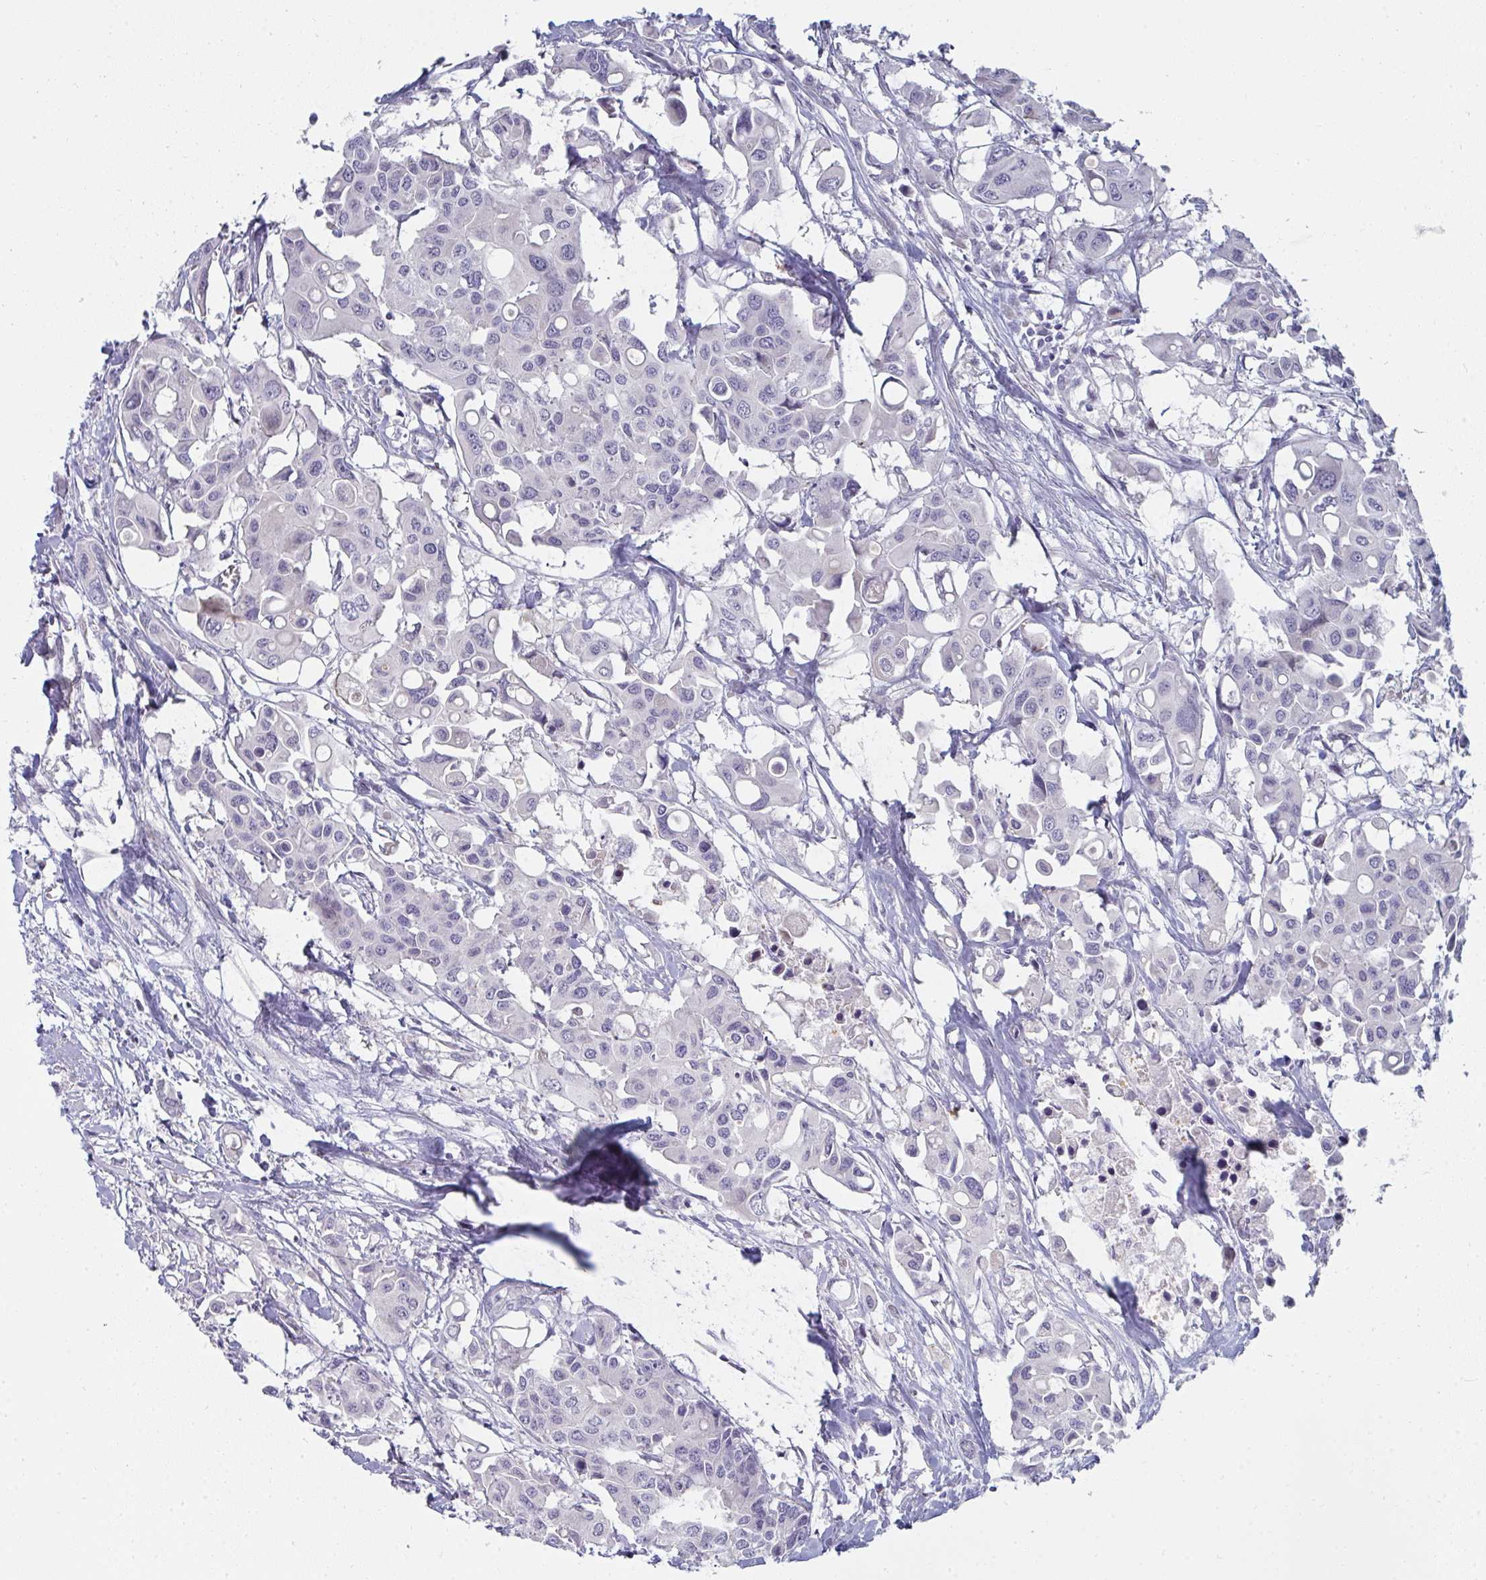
{"staining": {"intensity": "negative", "quantity": "none", "location": "none"}, "tissue": "colorectal cancer", "cell_type": "Tumor cells", "image_type": "cancer", "snomed": [{"axis": "morphology", "description": "Adenocarcinoma, NOS"}, {"axis": "topography", "description": "Colon"}], "caption": "Immunohistochemical staining of human adenocarcinoma (colorectal) reveals no significant expression in tumor cells. Brightfield microscopy of immunohistochemistry (IHC) stained with DAB (brown) and hematoxylin (blue), captured at high magnification.", "gene": "SHB", "patient": {"sex": "male", "age": 77}}